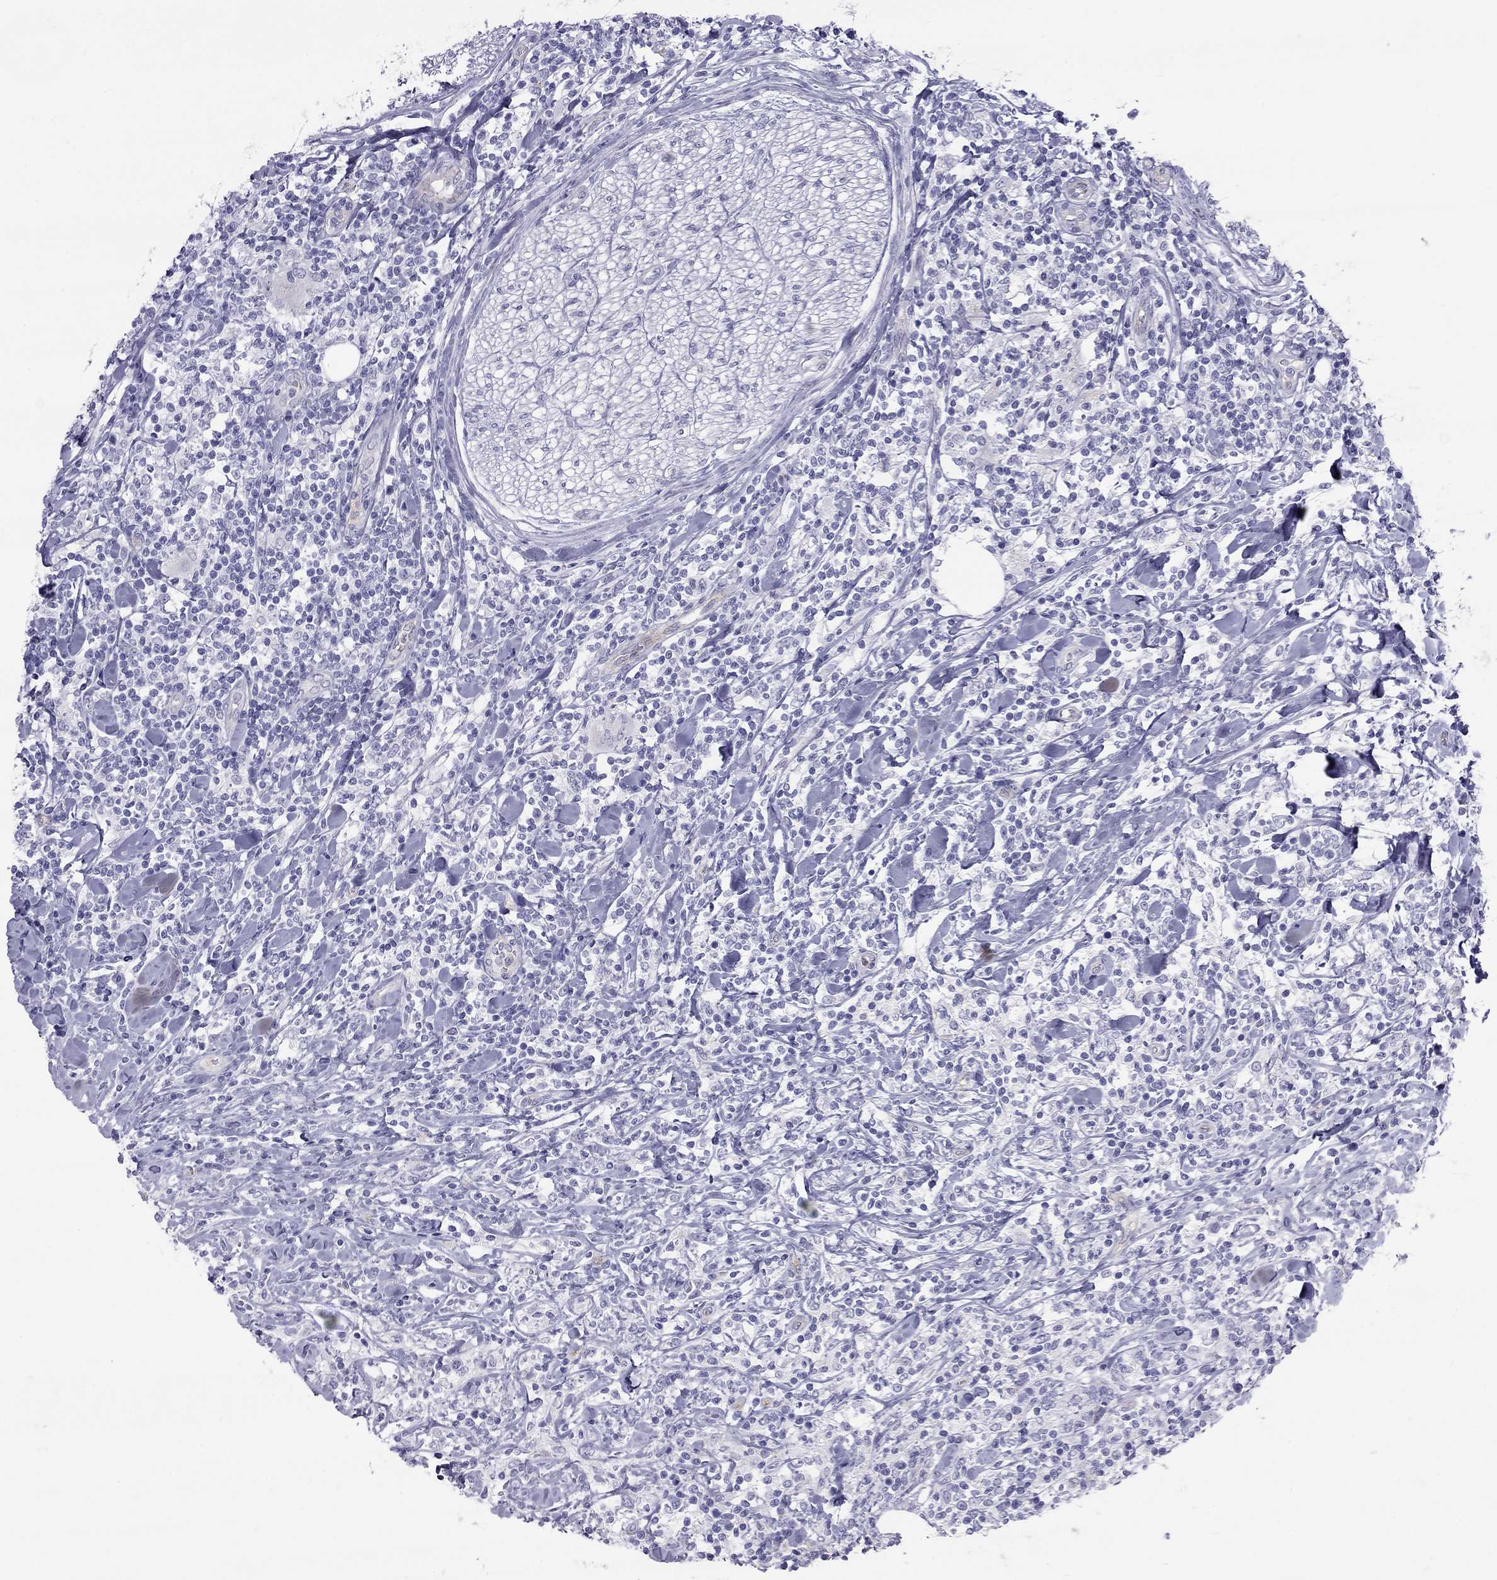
{"staining": {"intensity": "negative", "quantity": "none", "location": "none"}, "tissue": "lymphoma", "cell_type": "Tumor cells", "image_type": "cancer", "snomed": [{"axis": "morphology", "description": "Malignant lymphoma, non-Hodgkin's type, High grade"}, {"axis": "topography", "description": "Lymph node"}], "caption": "This is an IHC histopathology image of lymphoma. There is no positivity in tumor cells.", "gene": "TDRD6", "patient": {"sex": "female", "age": 84}}